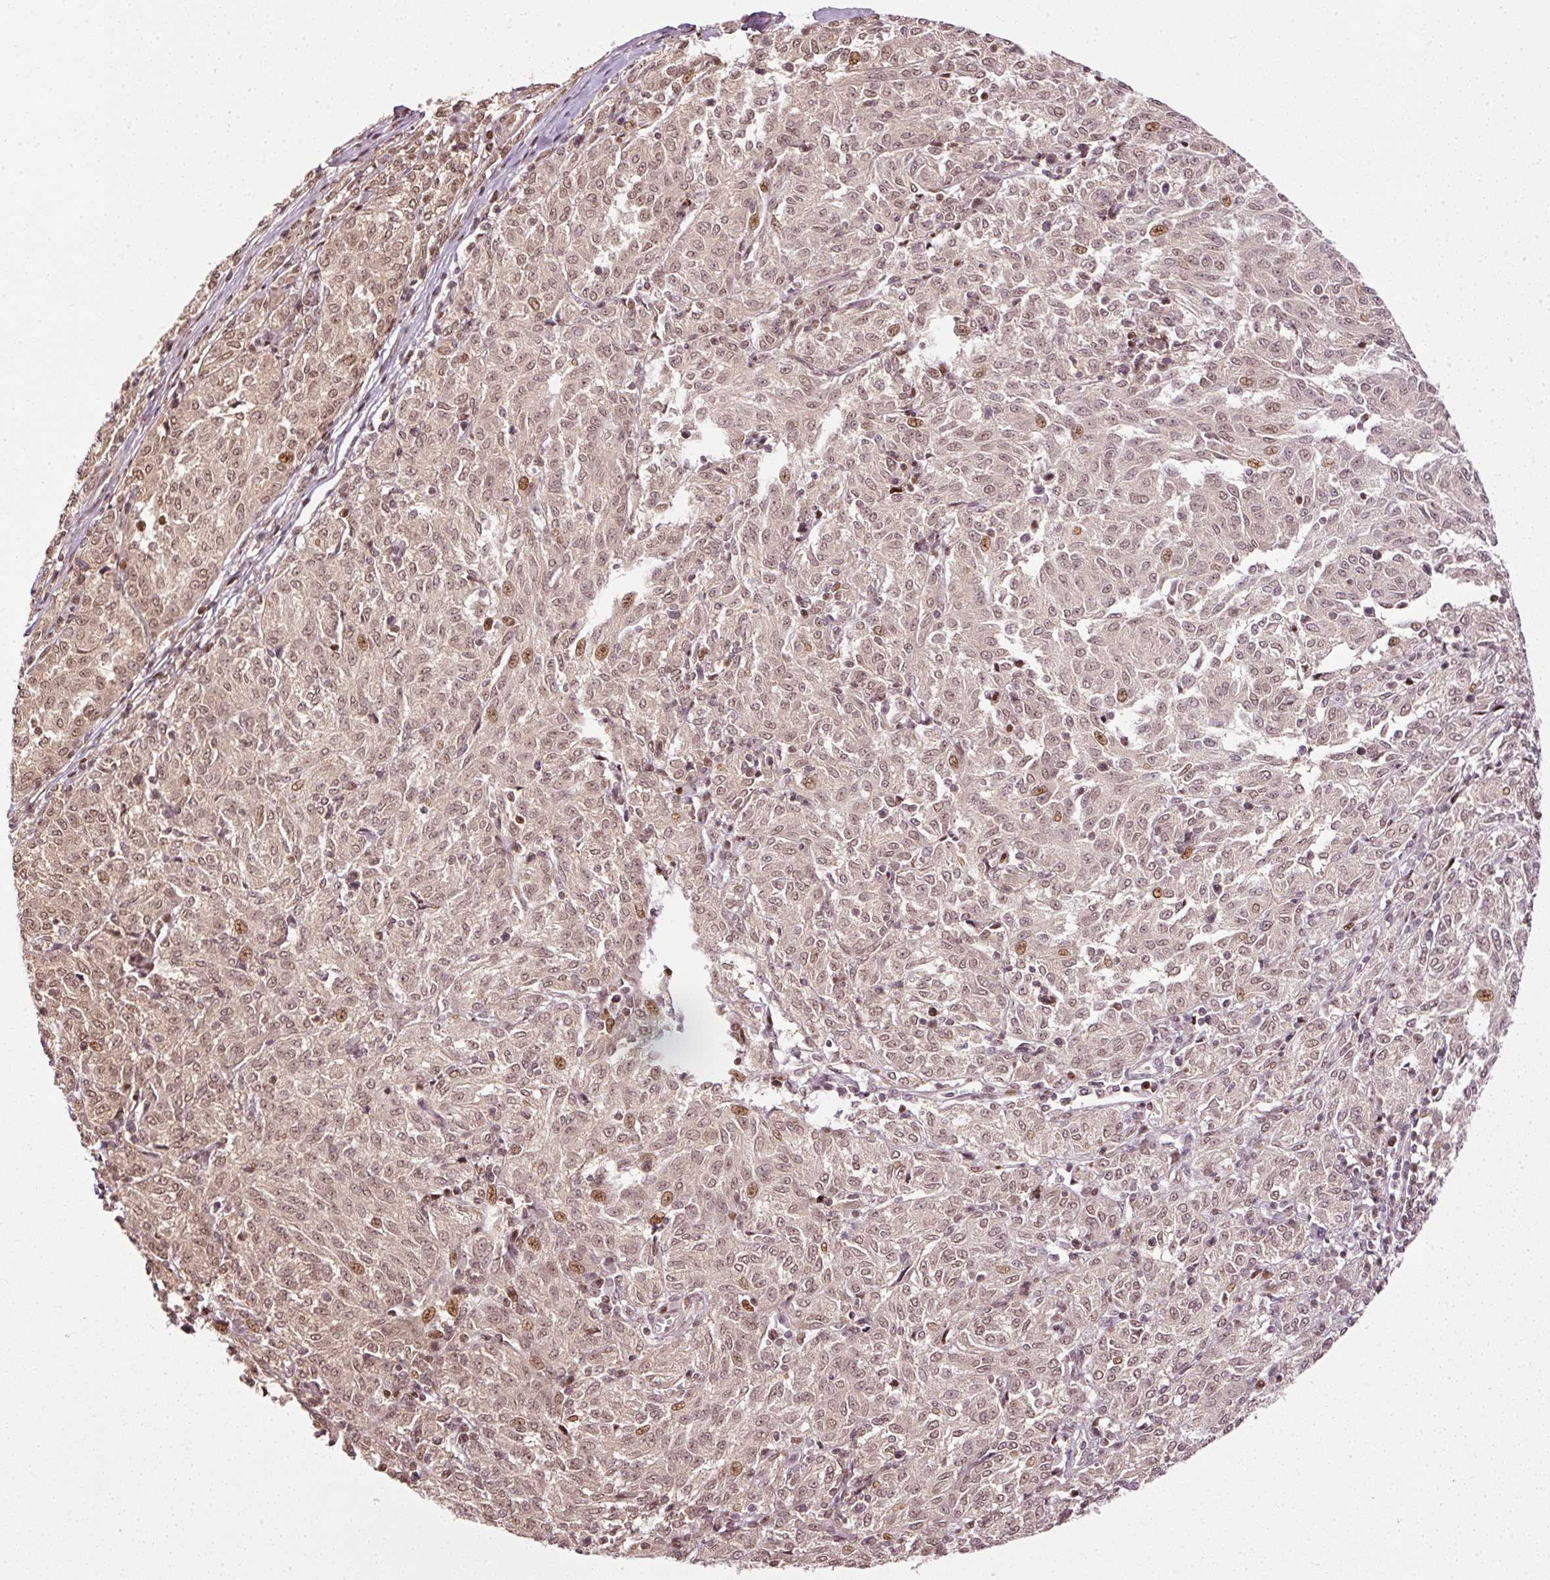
{"staining": {"intensity": "moderate", "quantity": "<25%", "location": "nuclear"}, "tissue": "melanoma", "cell_type": "Tumor cells", "image_type": "cancer", "snomed": [{"axis": "morphology", "description": "Malignant melanoma, NOS"}, {"axis": "topography", "description": "Skin"}], "caption": "About <25% of tumor cells in human malignant melanoma reveal moderate nuclear protein expression as visualized by brown immunohistochemical staining.", "gene": "ZNF778", "patient": {"sex": "female", "age": 72}}